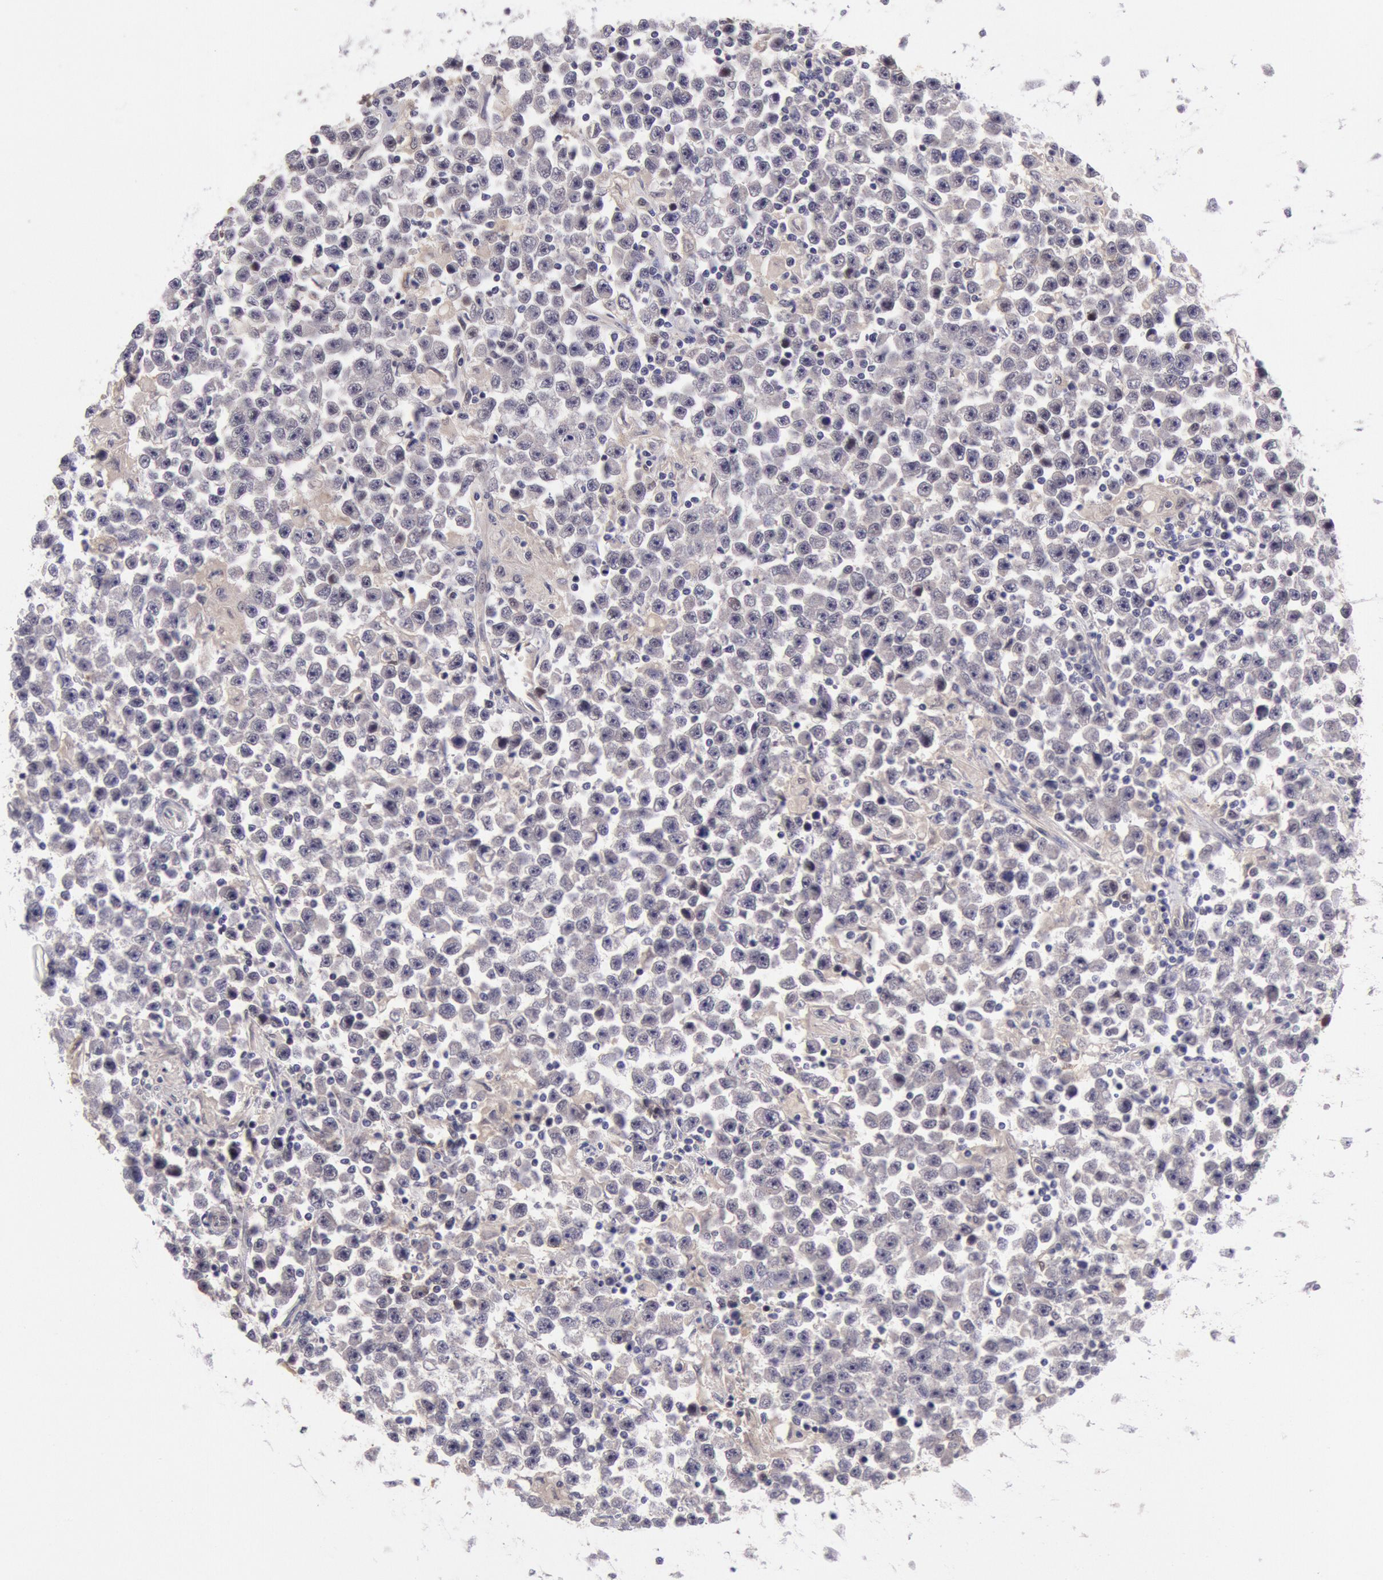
{"staining": {"intensity": "weak", "quantity": ">75%", "location": "cytoplasmic/membranous,nuclear"}, "tissue": "testis cancer", "cell_type": "Tumor cells", "image_type": "cancer", "snomed": [{"axis": "morphology", "description": "Seminoma, NOS"}, {"axis": "topography", "description": "Testis"}], "caption": "Human seminoma (testis) stained with a protein marker reveals weak staining in tumor cells.", "gene": "CDKN2B", "patient": {"sex": "male", "age": 33}}